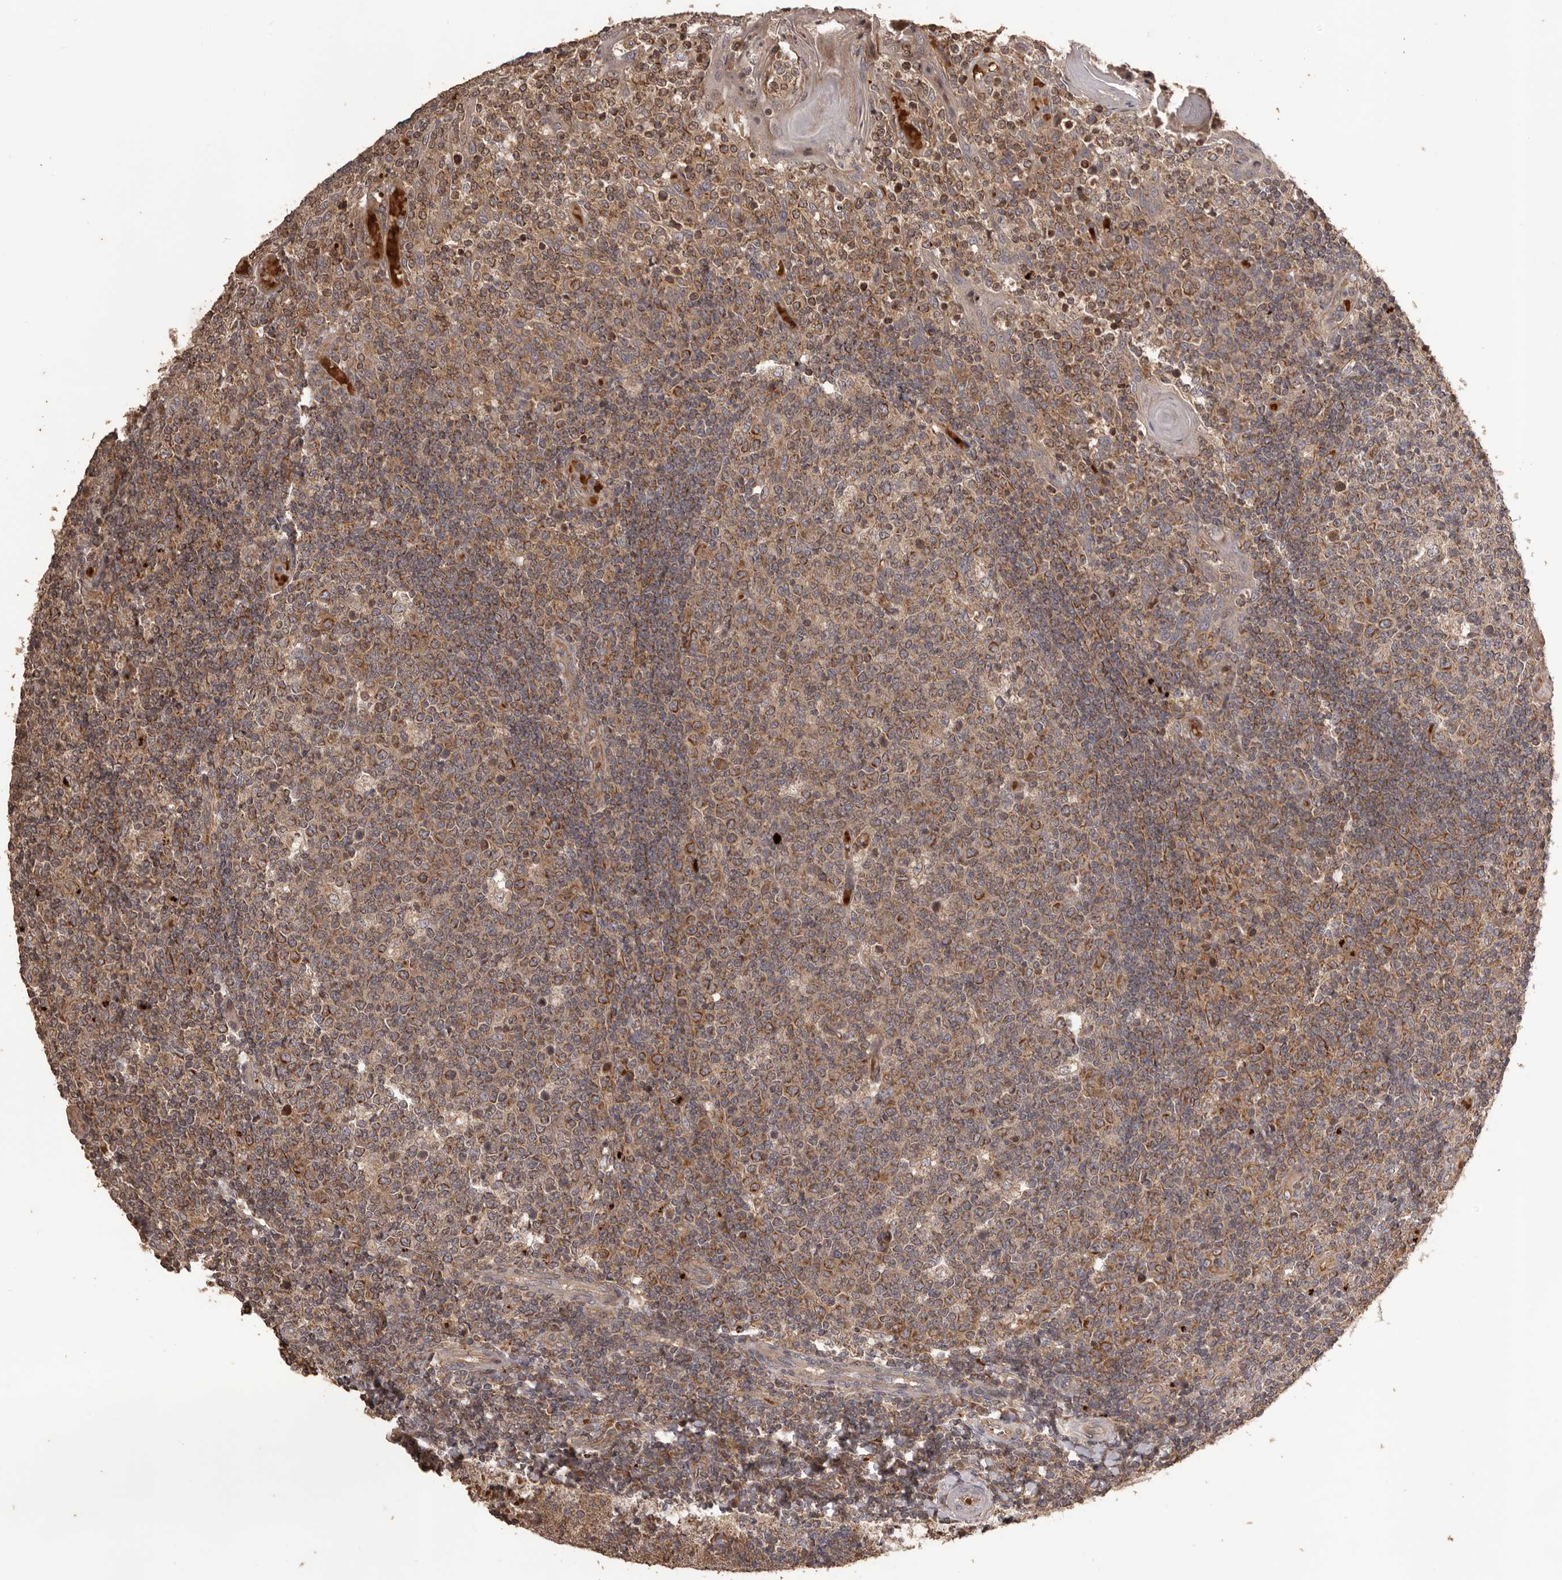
{"staining": {"intensity": "moderate", "quantity": ">75%", "location": "cytoplasmic/membranous"}, "tissue": "tonsil", "cell_type": "Germinal center cells", "image_type": "normal", "snomed": [{"axis": "morphology", "description": "Normal tissue, NOS"}, {"axis": "topography", "description": "Tonsil"}], "caption": "Benign tonsil was stained to show a protein in brown. There is medium levels of moderate cytoplasmic/membranous expression in approximately >75% of germinal center cells.", "gene": "QRSL1", "patient": {"sex": "female", "age": 19}}